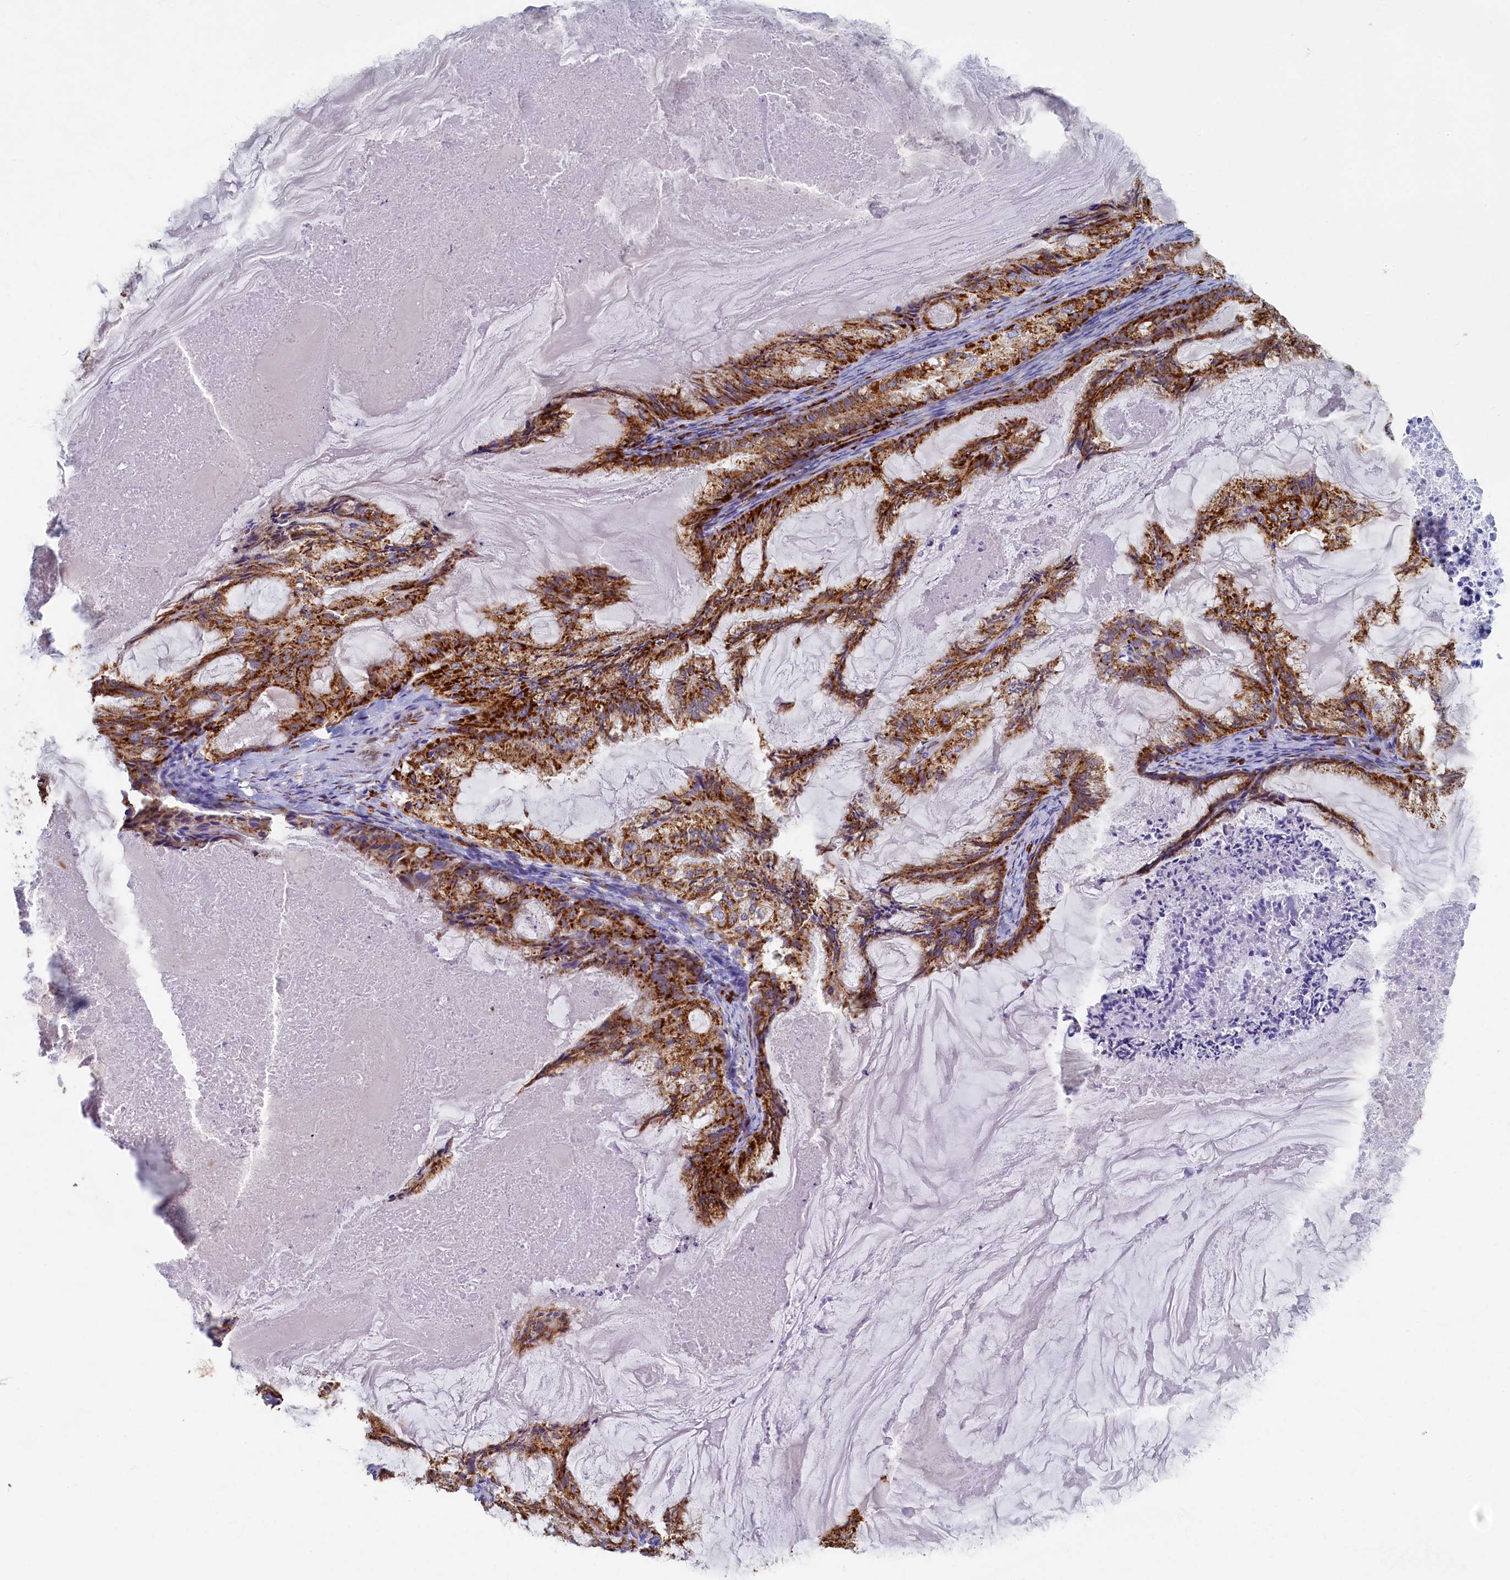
{"staining": {"intensity": "strong", "quantity": ">75%", "location": "cytoplasmic/membranous"}, "tissue": "endometrial cancer", "cell_type": "Tumor cells", "image_type": "cancer", "snomed": [{"axis": "morphology", "description": "Adenocarcinoma, NOS"}, {"axis": "topography", "description": "Endometrium"}], "caption": "An image of endometrial cancer (adenocarcinoma) stained for a protein exhibits strong cytoplasmic/membranous brown staining in tumor cells. (Brightfield microscopy of DAB IHC at high magnification).", "gene": "TMEM18", "patient": {"sex": "female", "age": 86}}